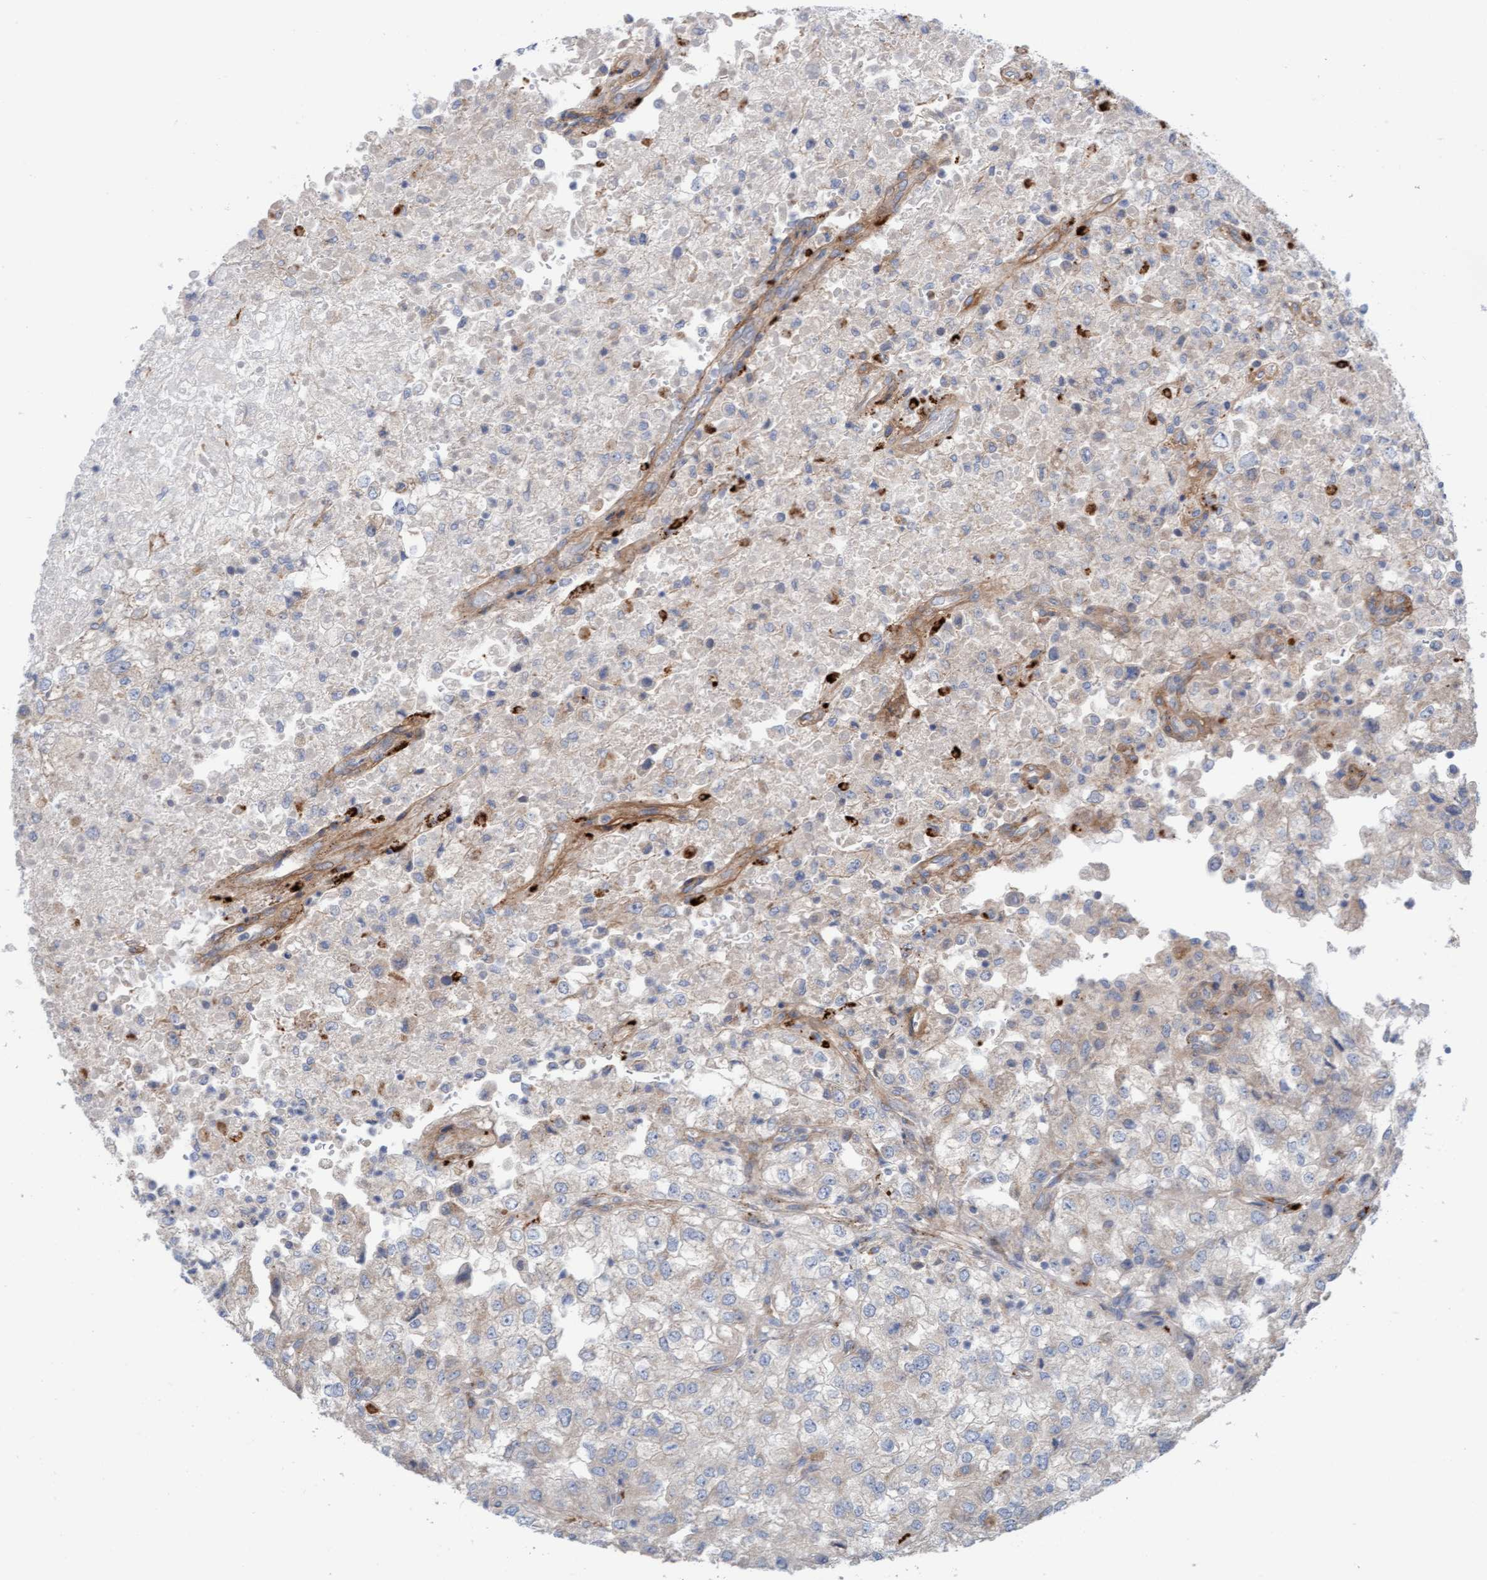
{"staining": {"intensity": "negative", "quantity": "none", "location": "none"}, "tissue": "renal cancer", "cell_type": "Tumor cells", "image_type": "cancer", "snomed": [{"axis": "morphology", "description": "Adenocarcinoma, NOS"}, {"axis": "topography", "description": "Kidney"}], "caption": "Immunohistochemistry photomicrograph of neoplastic tissue: adenocarcinoma (renal) stained with DAB (3,3'-diaminobenzidine) reveals no significant protein expression in tumor cells.", "gene": "CDK5RAP3", "patient": {"sex": "female", "age": 54}}